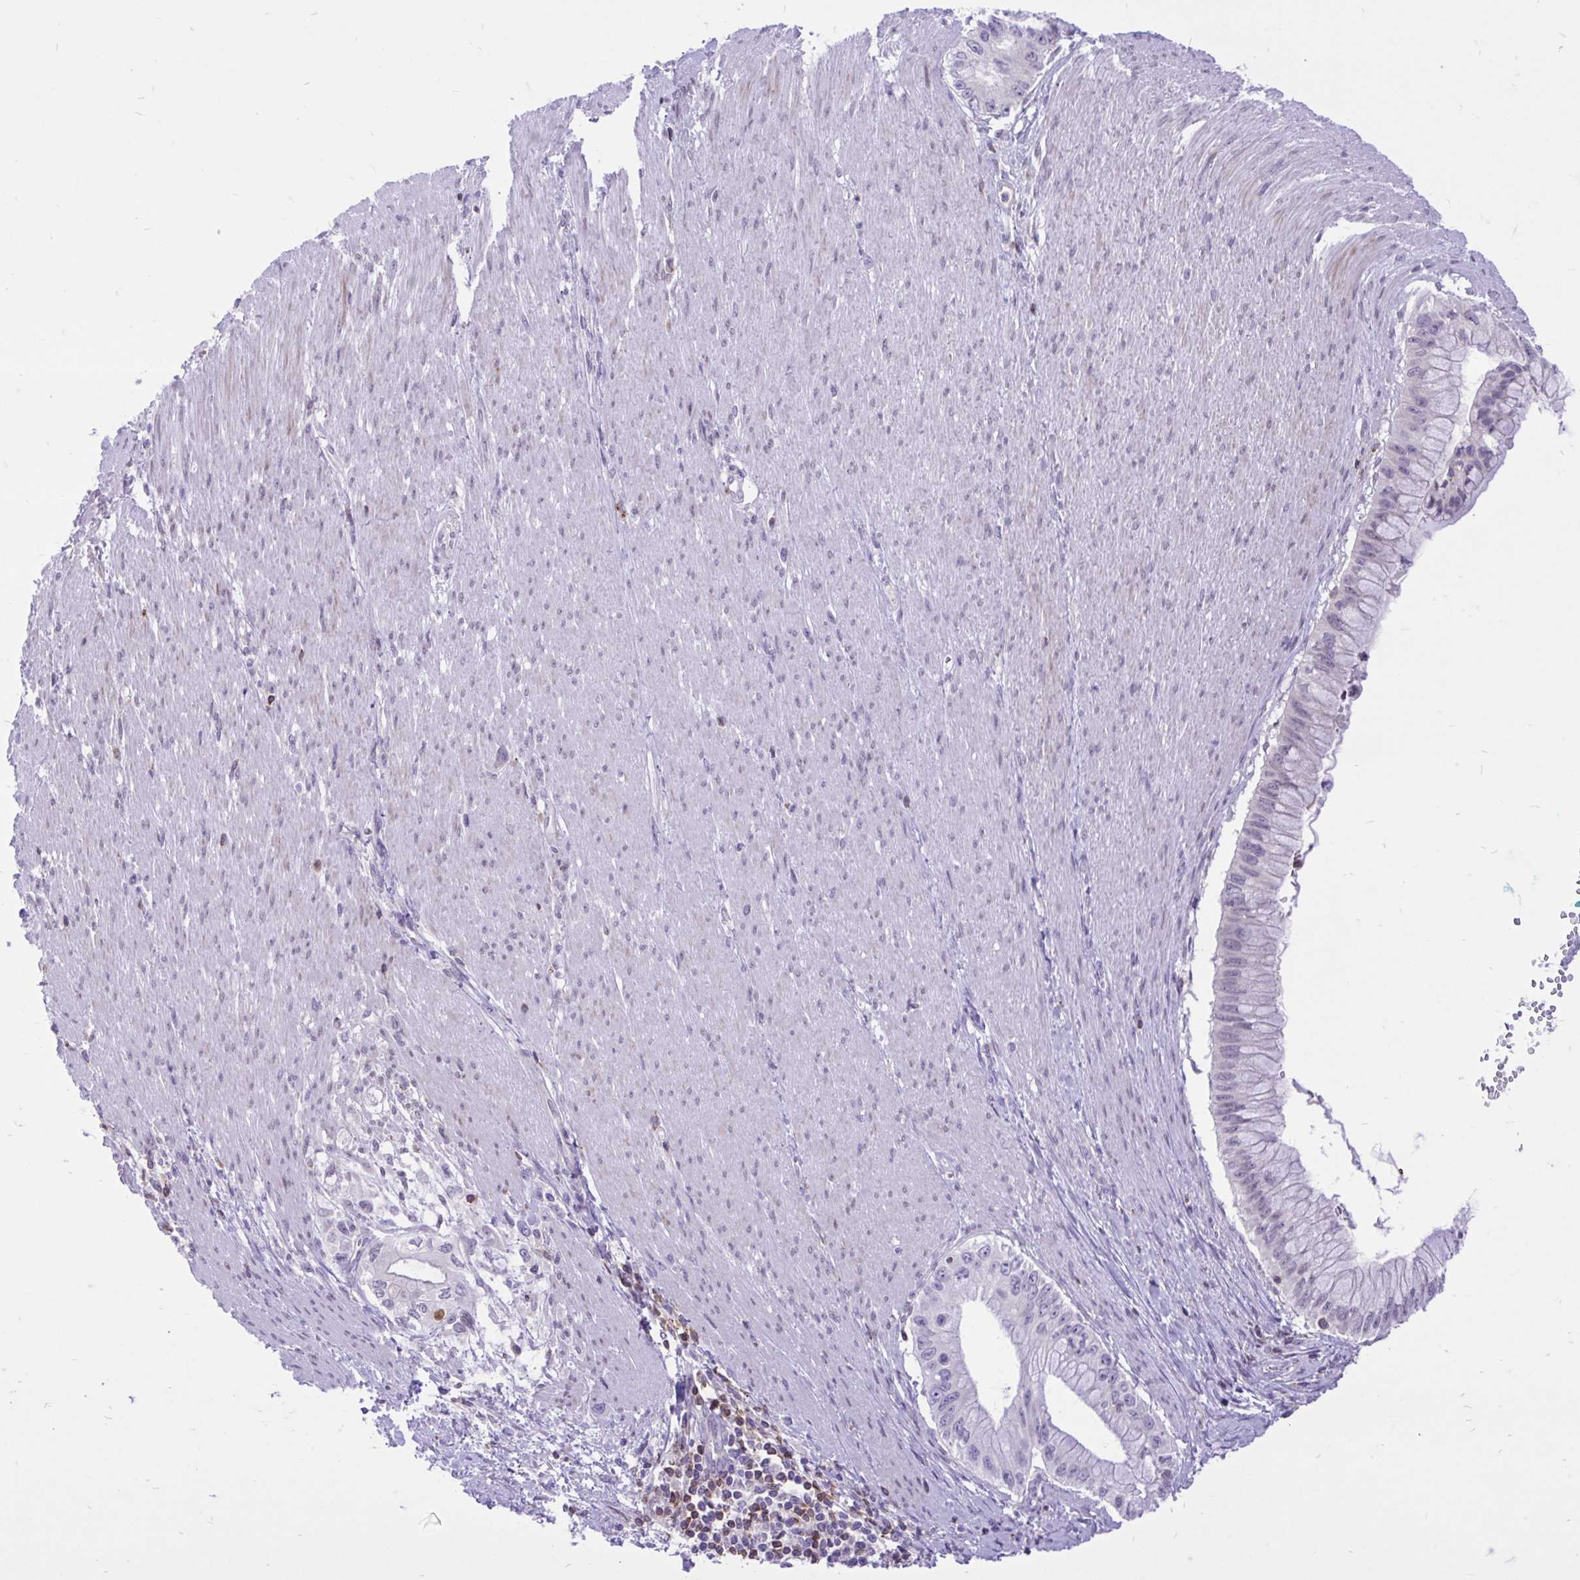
{"staining": {"intensity": "negative", "quantity": "none", "location": "none"}, "tissue": "pancreatic cancer", "cell_type": "Tumor cells", "image_type": "cancer", "snomed": [{"axis": "morphology", "description": "Adenocarcinoma, NOS"}, {"axis": "topography", "description": "Pancreas"}], "caption": "This is a histopathology image of immunohistochemistry (IHC) staining of adenocarcinoma (pancreatic), which shows no positivity in tumor cells.", "gene": "CXCL8", "patient": {"sex": "male", "age": 48}}